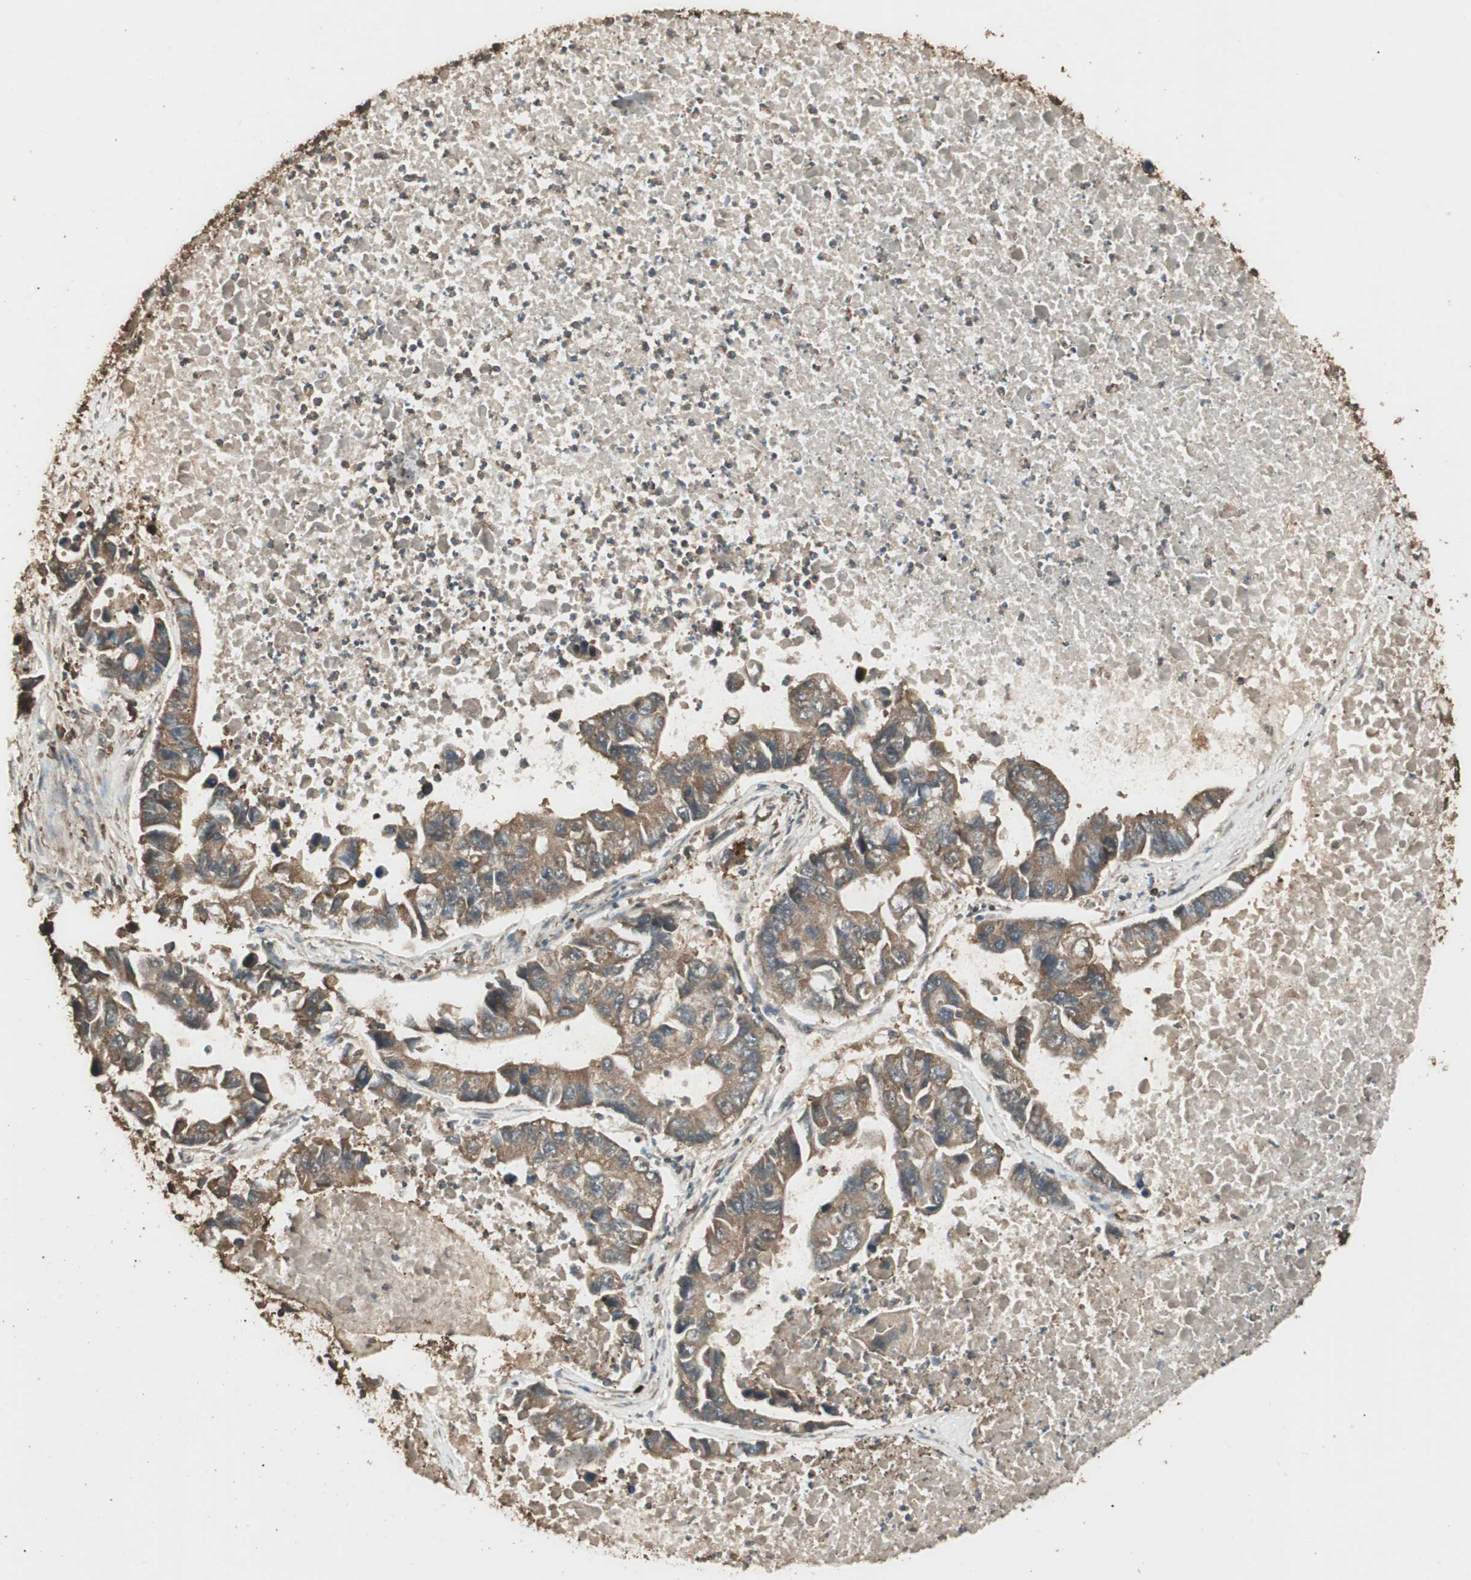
{"staining": {"intensity": "moderate", "quantity": ">75%", "location": "cytoplasmic/membranous"}, "tissue": "lung cancer", "cell_type": "Tumor cells", "image_type": "cancer", "snomed": [{"axis": "morphology", "description": "Adenocarcinoma, NOS"}, {"axis": "topography", "description": "Lung"}], "caption": "Tumor cells display moderate cytoplasmic/membranous expression in about >75% of cells in adenocarcinoma (lung). Ihc stains the protein of interest in brown and the nuclei are stained blue.", "gene": "CCN4", "patient": {"sex": "female", "age": 51}}